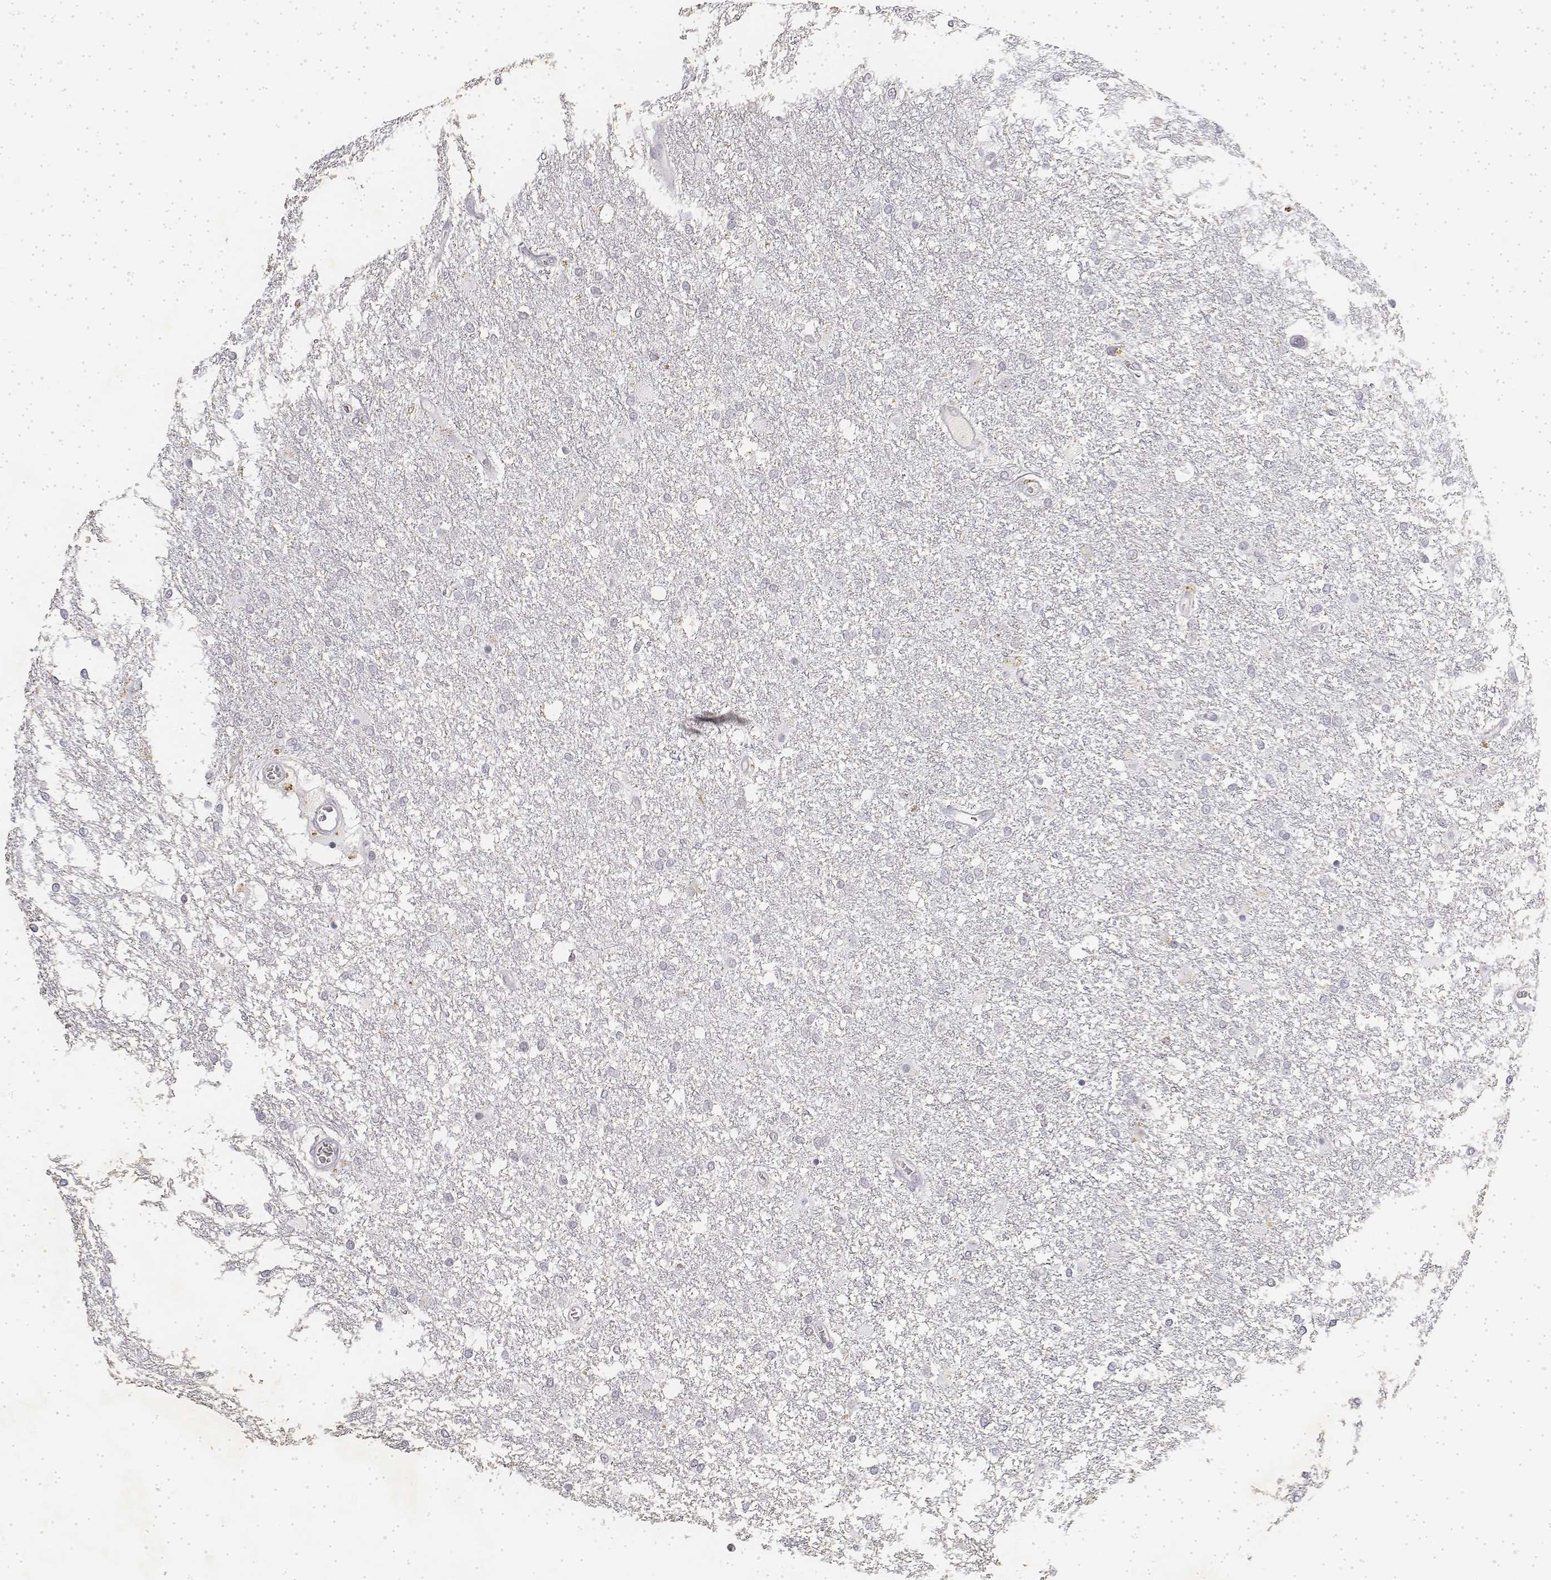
{"staining": {"intensity": "negative", "quantity": "none", "location": "none"}, "tissue": "glioma", "cell_type": "Tumor cells", "image_type": "cancer", "snomed": [{"axis": "morphology", "description": "Glioma, malignant, High grade"}, {"axis": "topography", "description": "Brain"}], "caption": "The photomicrograph displays no significant expression in tumor cells of glioma.", "gene": "KRT84", "patient": {"sex": "female", "age": 61}}